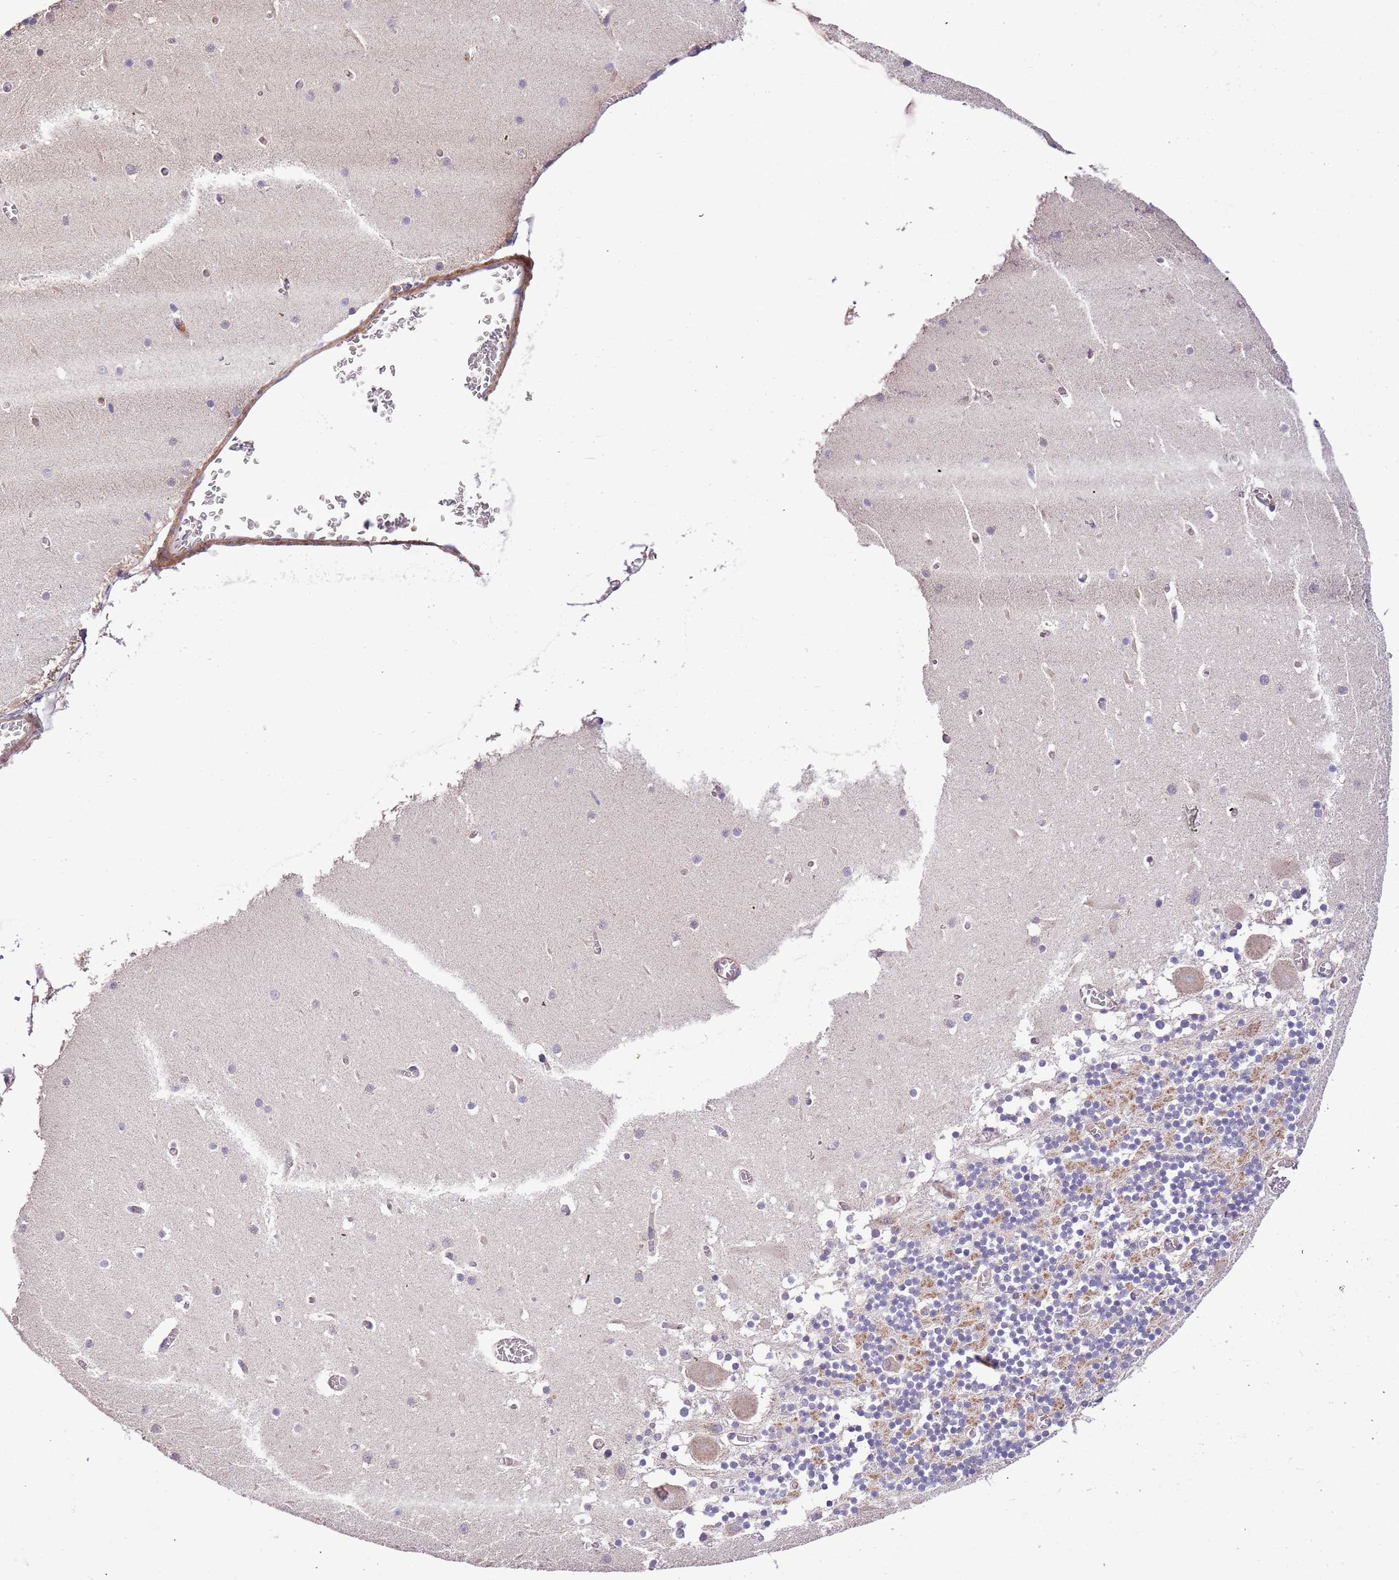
{"staining": {"intensity": "negative", "quantity": "none", "location": "none"}, "tissue": "cerebellum", "cell_type": "Cells in granular layer", "image_type": "normal", "snomed": [{"axis": "morphology", "description": "Normal tissue, NOS"}, {"axis": "topography", "description": "Cerebellum"}], "caption": "Histopathology image shows no significant protein expression in cells in granular layer of normal cerebellum. (Stains: DAB (3,3'-diaminobenzidine) immunohistochemistry with hematoxylin counter stain, Microscopy: brightfield microscopy at high magnification).", "gene": "LAMB4", "patient": {"sex": "female", "age": 28}}